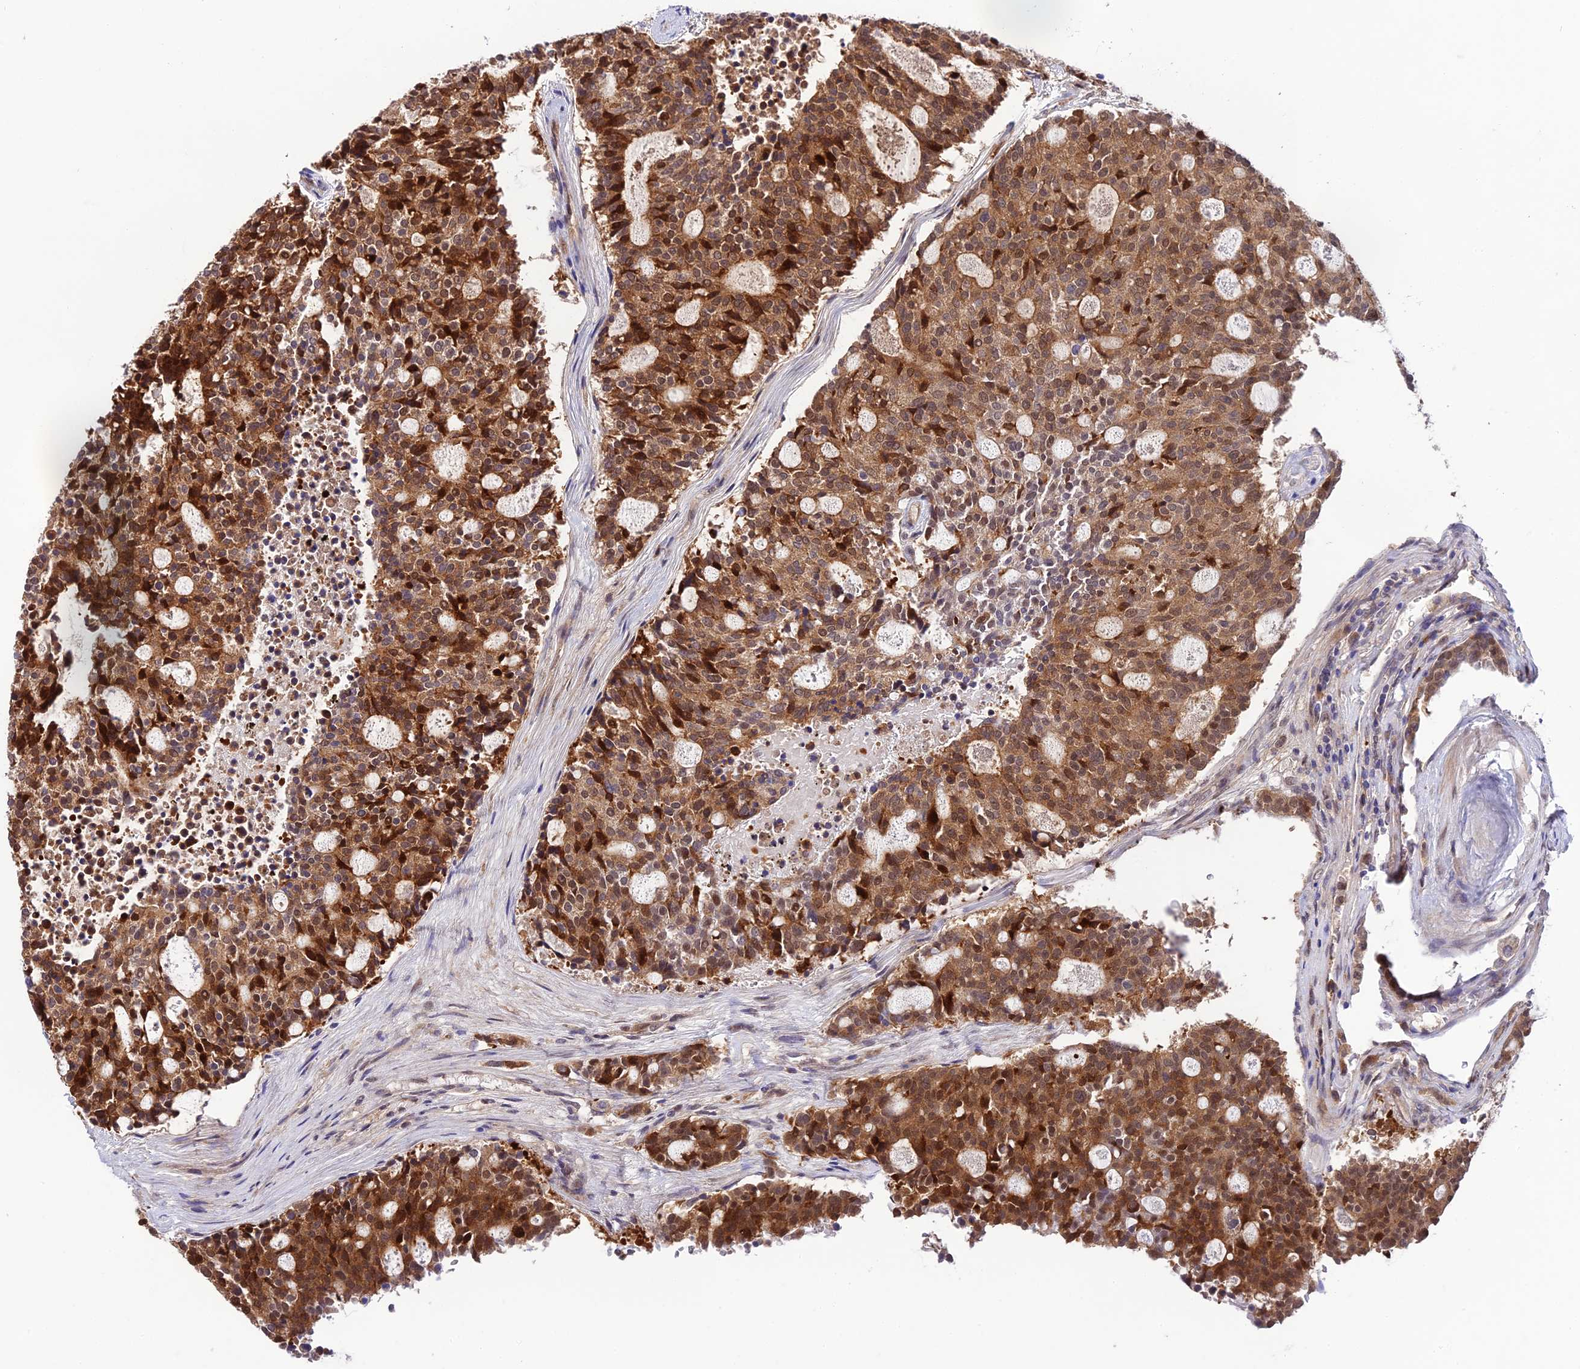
{"staining": {"intensity": "strong", "quantity": ">75%", "location": "cytoplasmic/membranous,nuclear"}, "tissue": "carcinoid", "cell_type": "Tumor cells", "image_type": "cancer", "snomed": [{"axis": "morphology", "description": "Carcinoid, malignant, NOS"}, {"axis": "topography", "description": "Pancreas"}], "caption": "A brown stain labels strong cytoplasmic/membranous and nuclear positivity of a protein in carcinoid tumor cells.", "gene": "TRIM40", "patient": {"sex": "female", "age": 54}}